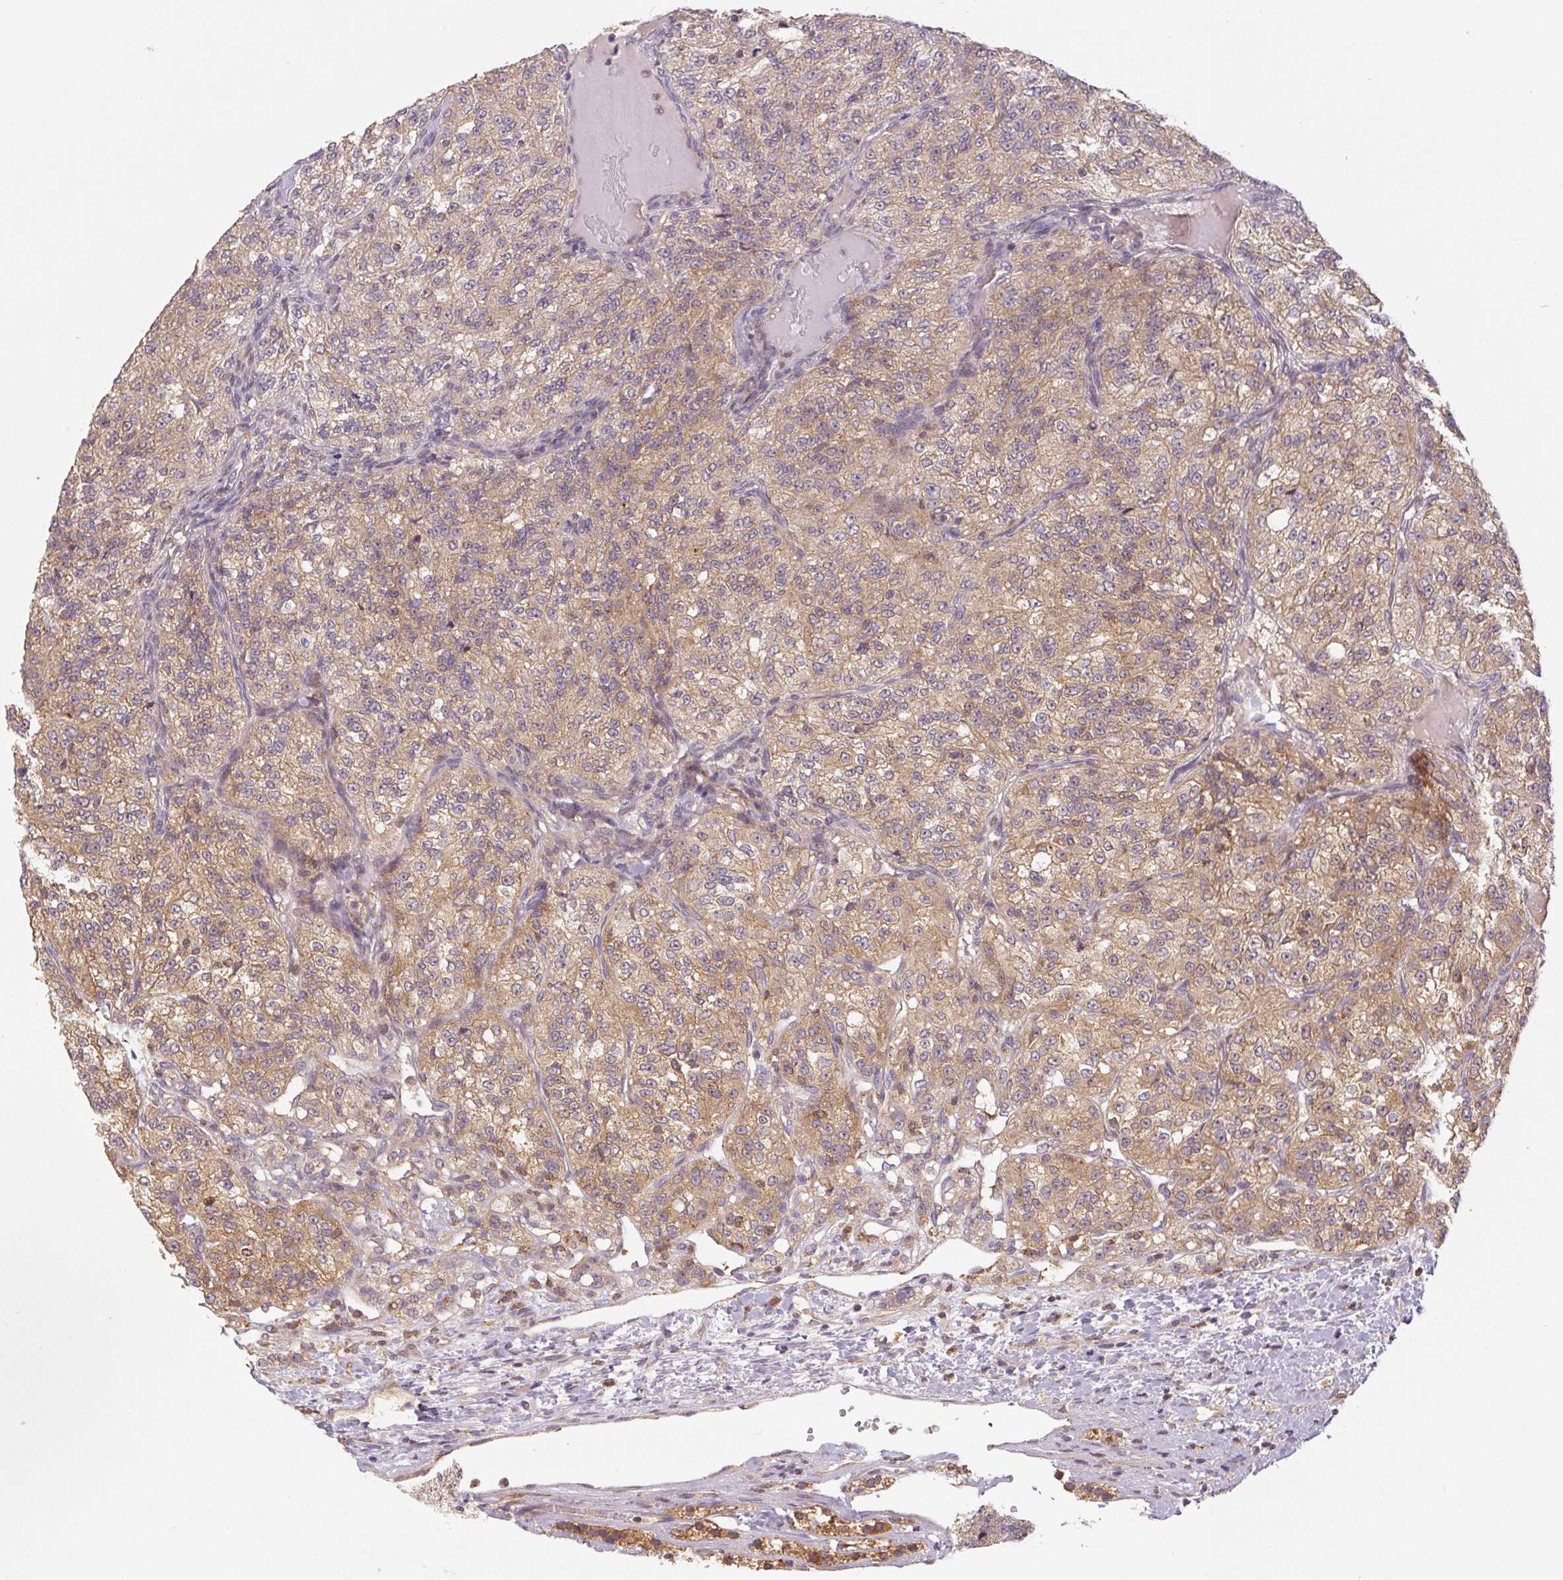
{"staining": {"intensity": "moderate", "quantity": ">75%", "location": "cytoplasmic/membranous"}, "tissue": "renal cancer", "cell_type": "Tumor cells", "image_type": "cancer", "snomed": [{"axis": "morphology", "description": "Adenocarcinoma, NOS"}, {"axis": "topography", "description": "Kidney"}], "caption": "High-power microscopy captured an immunohistochemistry micrograph of renal adenocarcinoma, revealing moderate cytoplasmic/membranous positivity in approximately >75% of tumor cells.", "gene": "MTHFD1", "patient": {"sex": "female", "age": 63}}